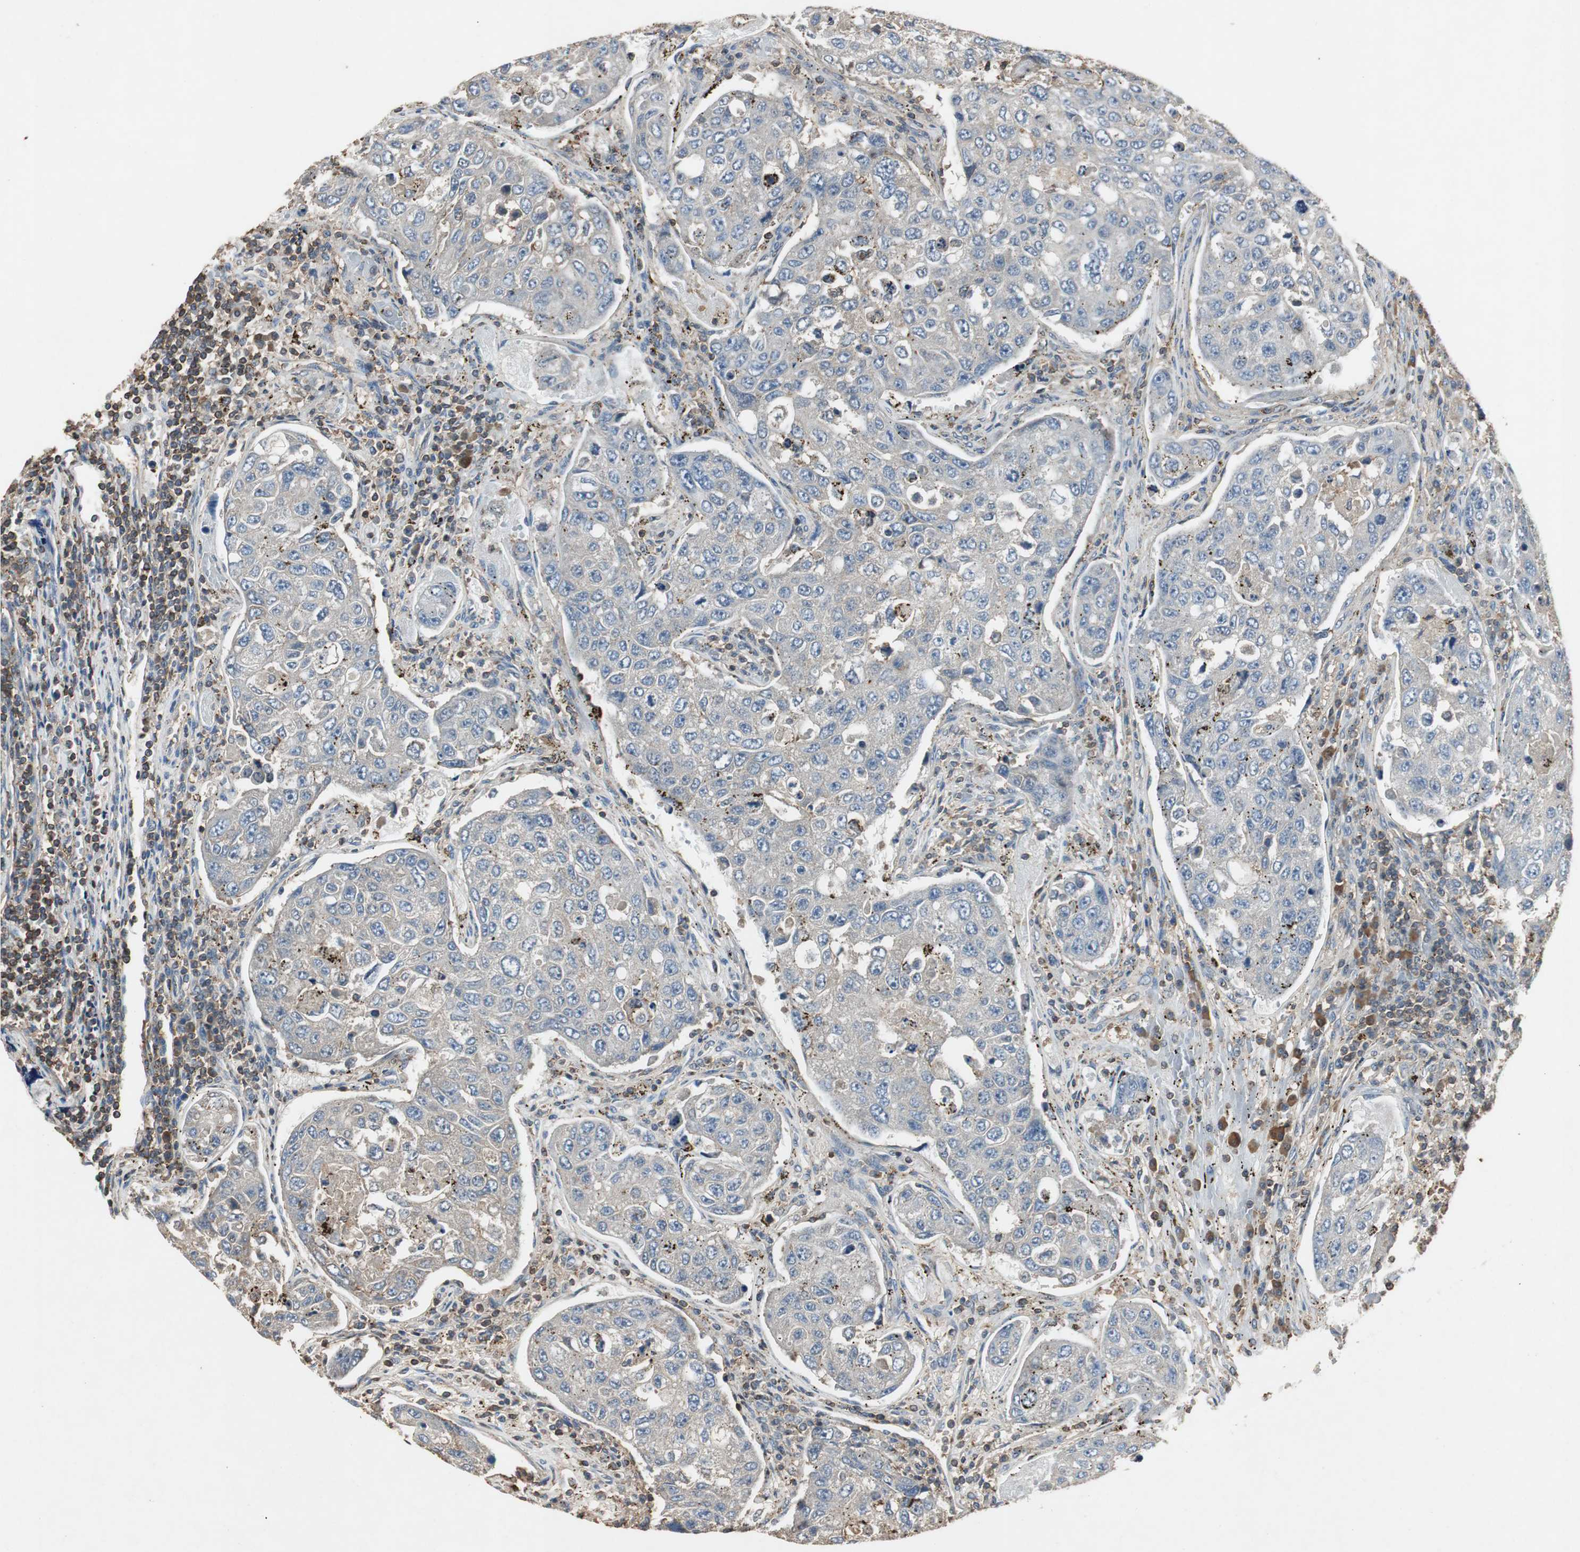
{"staining": {"intensity": "negative", "quantity": "none", "location": "none"}, "tissue": "urothelial cancer", "cell_type": "Tumor cells", "image_type": "cancer", "snomed": [{"axis": "morphology", "description": "Urothelial carcinoma, High grade"}, {"axis": "topography", "description": "Lymph node"}, {"axis": "topography", "description": "Urinary bladder"}], "caption": "Immunohistochemistry (IHC) micrograph of high-grade urothelial carcinoma stained for a protein (brown), which exhibits no expression in tumor cells. The staining was performed using DAB to visualize the protein expression in brown, while the nuclei were stained in blue with hematoxylin (Magnification: 20x).", "gene": "TNFRSF14", "patient": {"sex": "male", "age": 51}}